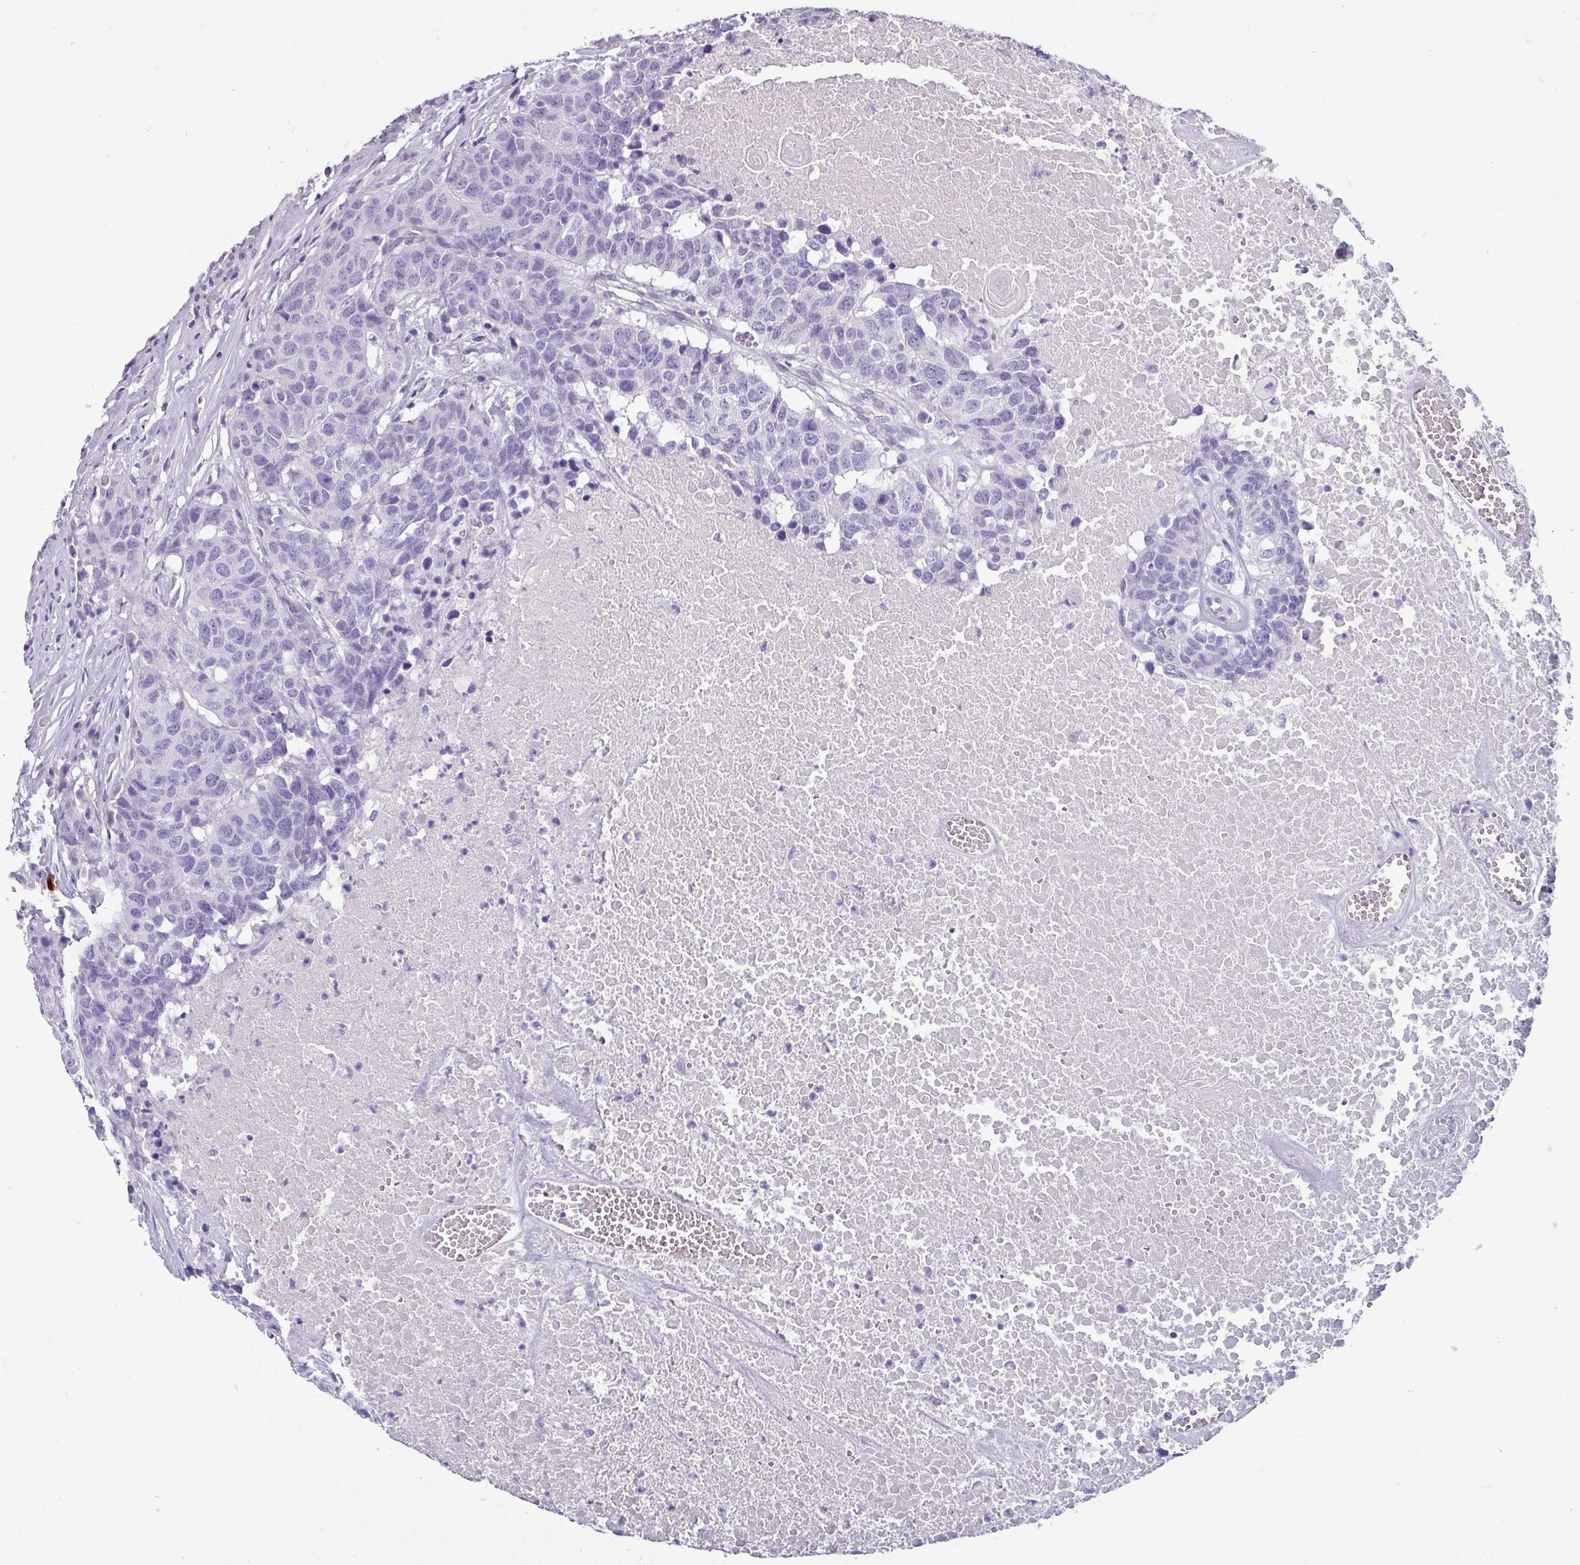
{"staining": {"intensity": "negative", "quantity": "none", "location": "none"}, "tissue": "head and neck cancer", "cell_type": "Tumor cells", "image_type": "cancer", "snomed": [{"axis": "morphology", "description": "Squamous cell carcinoma, NOS"}, {"axis": "topography", "description": "Head-Neck"}], "caption": "Immunohistochemistry (IHC) of human head and neck cancer (squamous cell carcinoma) reveals no staining in tumor cells. (Stains: DAB immunohistochemistry (IHC) with hematoxylin counter stain, Microscopy: brightfield microscopy at high magnification).", "gene": "VCX2", "patient": {"sex": "male", "age": 66}}